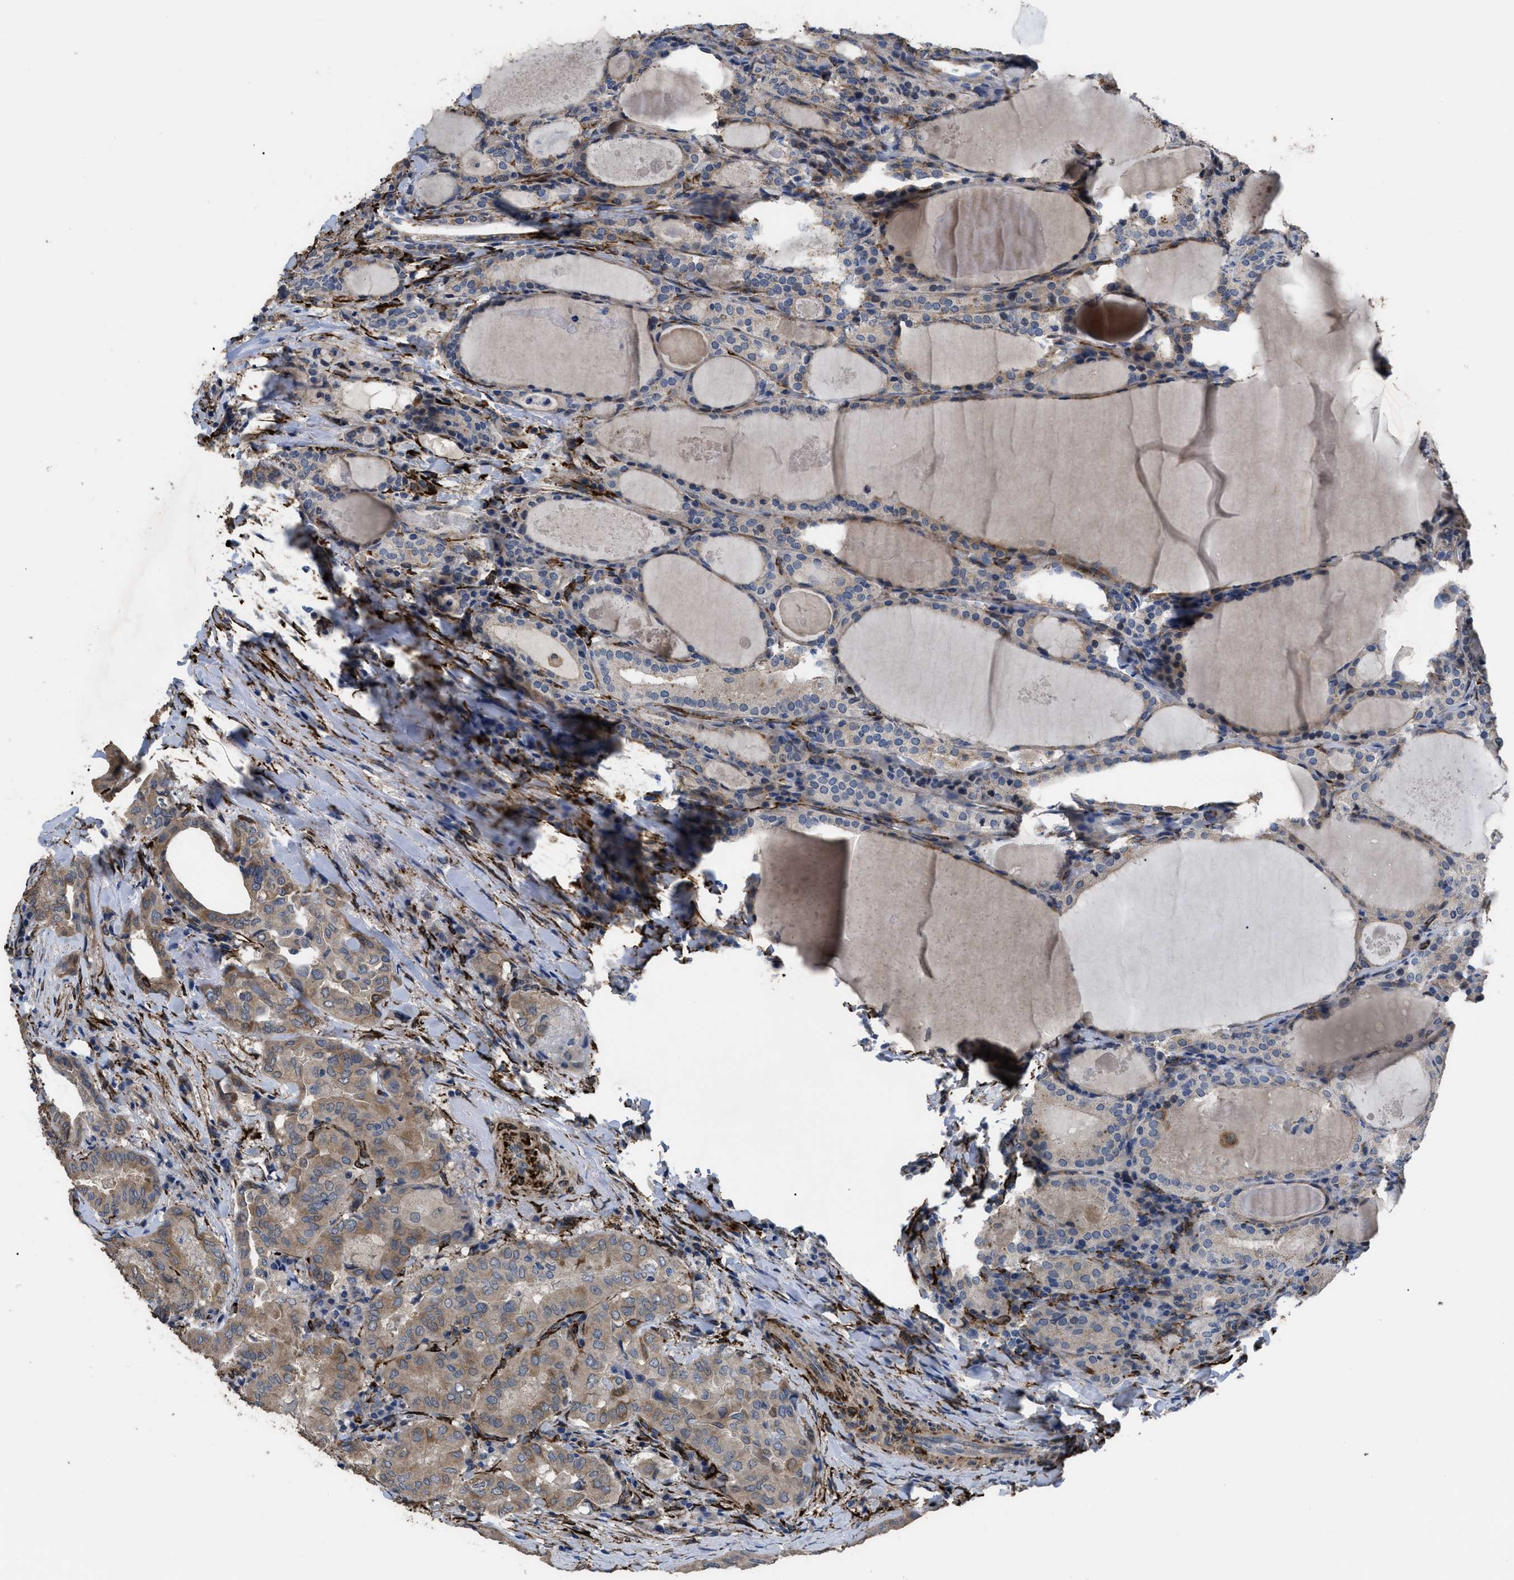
{"staining": {"intensity": "weak", "quantity": ">75%", "location": "cytoplasmic/membranous"}, "tissue": "thyroid cancer", "cell_type": "Tumor cells", "image_type": "cancer", "snomed": [{"axis": "morphology", "description": "Papillary adenocarcinoma, NOS"}, {"axis": "topography", "description": "Thyroid gland"}], "caption": "Tumor cells display weak cytoplasmic/membranous expression in about >75% of cells in papillary adenocarcinoma (thyroid).", "gene": "SQLE", "patient": {"sex": "female", "age": 42}}